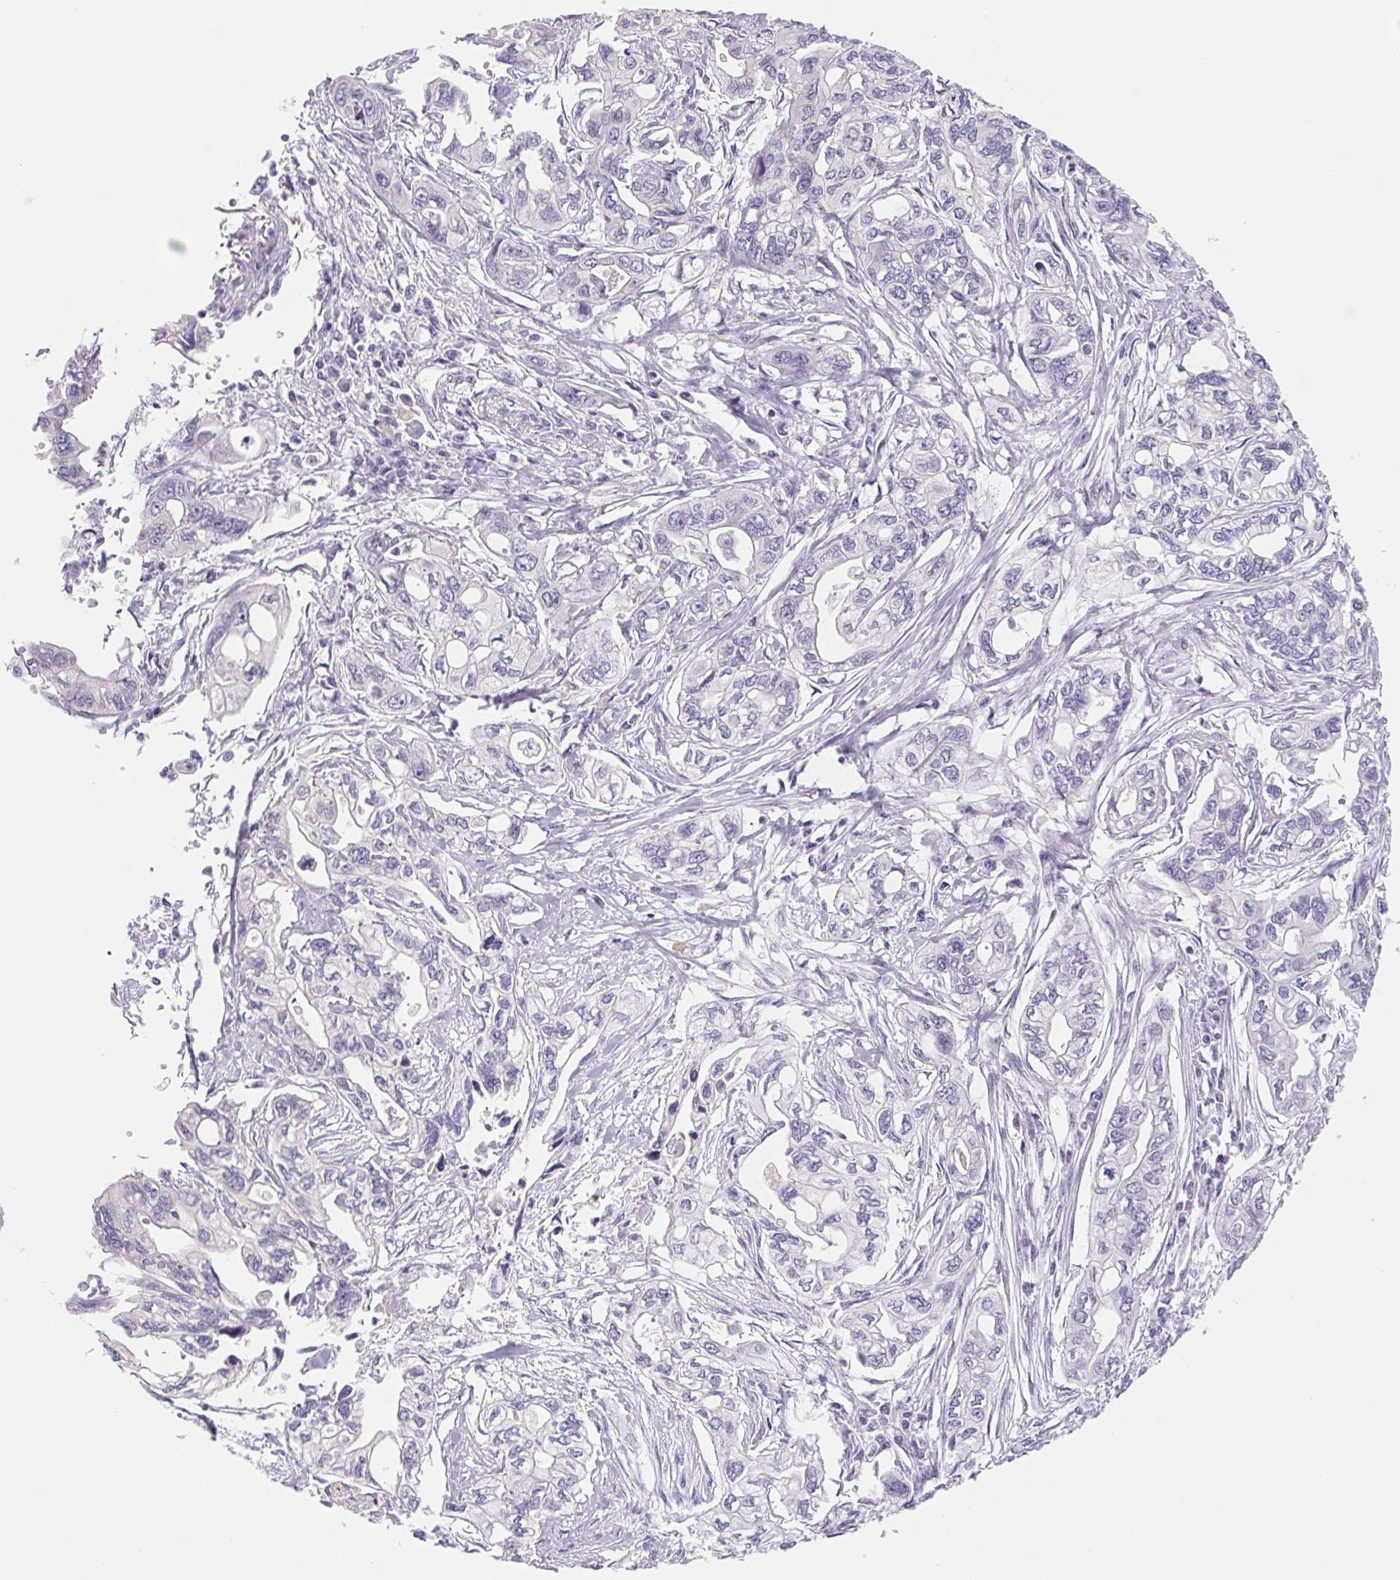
{"staining": {"intensity": "negative", "quantity": "none", "location": "none"}, "tissue": "pancreatic cancer", "cell_type": "Tumor cells", "image_type": "cancer", "snomed": [{"axis": "morphology", "description": "Adenocarcinoma, NOS"}, {"axis": "topography", "description": "Pancreas"}], "caption": "Micrograph shows no protein expression in tumor cells of adenocarcinoma (pancreatic) tissue.", "gene": "CTNND2", "patient": {"sex": "male", "age": 68}}